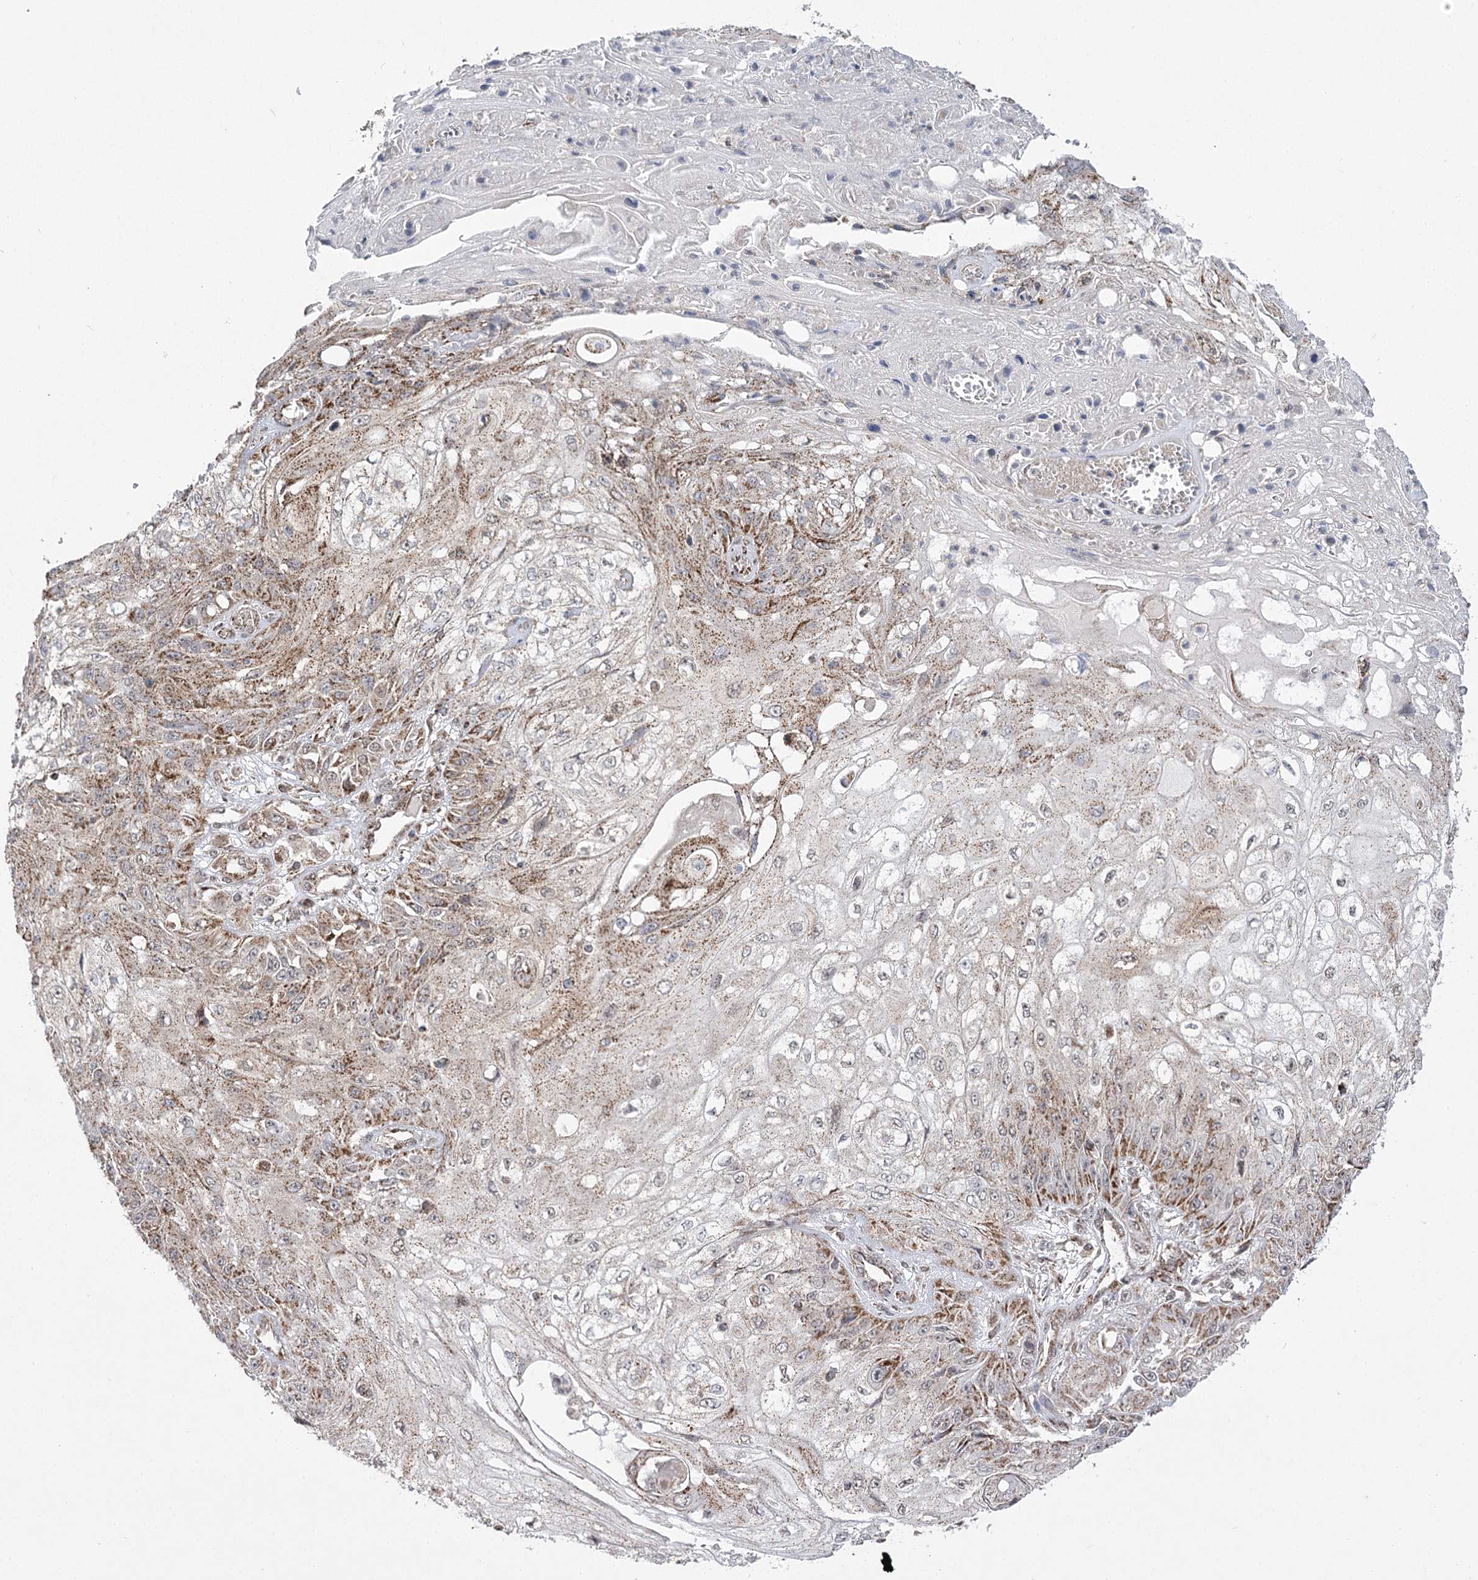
{"staining": {"intensity": "moderate", "quantity": "25%-75%", "location": "cytoplasmic/membranous,nuclear"}, "tissue": "skin cancer", "cell_type": "Tumor cells", "image_type": "cancer", "snomed": [{"axis": "morphology", "description": "Squamous cell carcinoma, NOS"}, {"axis": "morphology", "description": "Squamous cell carcinoma, metastatic, NOS"}, {"axis": "topography", "description": "Skin"}, {"axis": "topography", "description": "Lymph node"}], "caption": "Immunohistochemistry (DAB (3,3'-diaminobenzidine)) staining of skin cancer displays moderate cytoplasmic/membranous and nuclear protein staining in approximately 25%-75% of tumor cells. The staining was performed using DAB, with brown indicating positive protein expression. Nuclei are stained blue with hematoxylin.", "gene": "SLC4A1AP", "patient": {"sex": "male", "age": 75}}